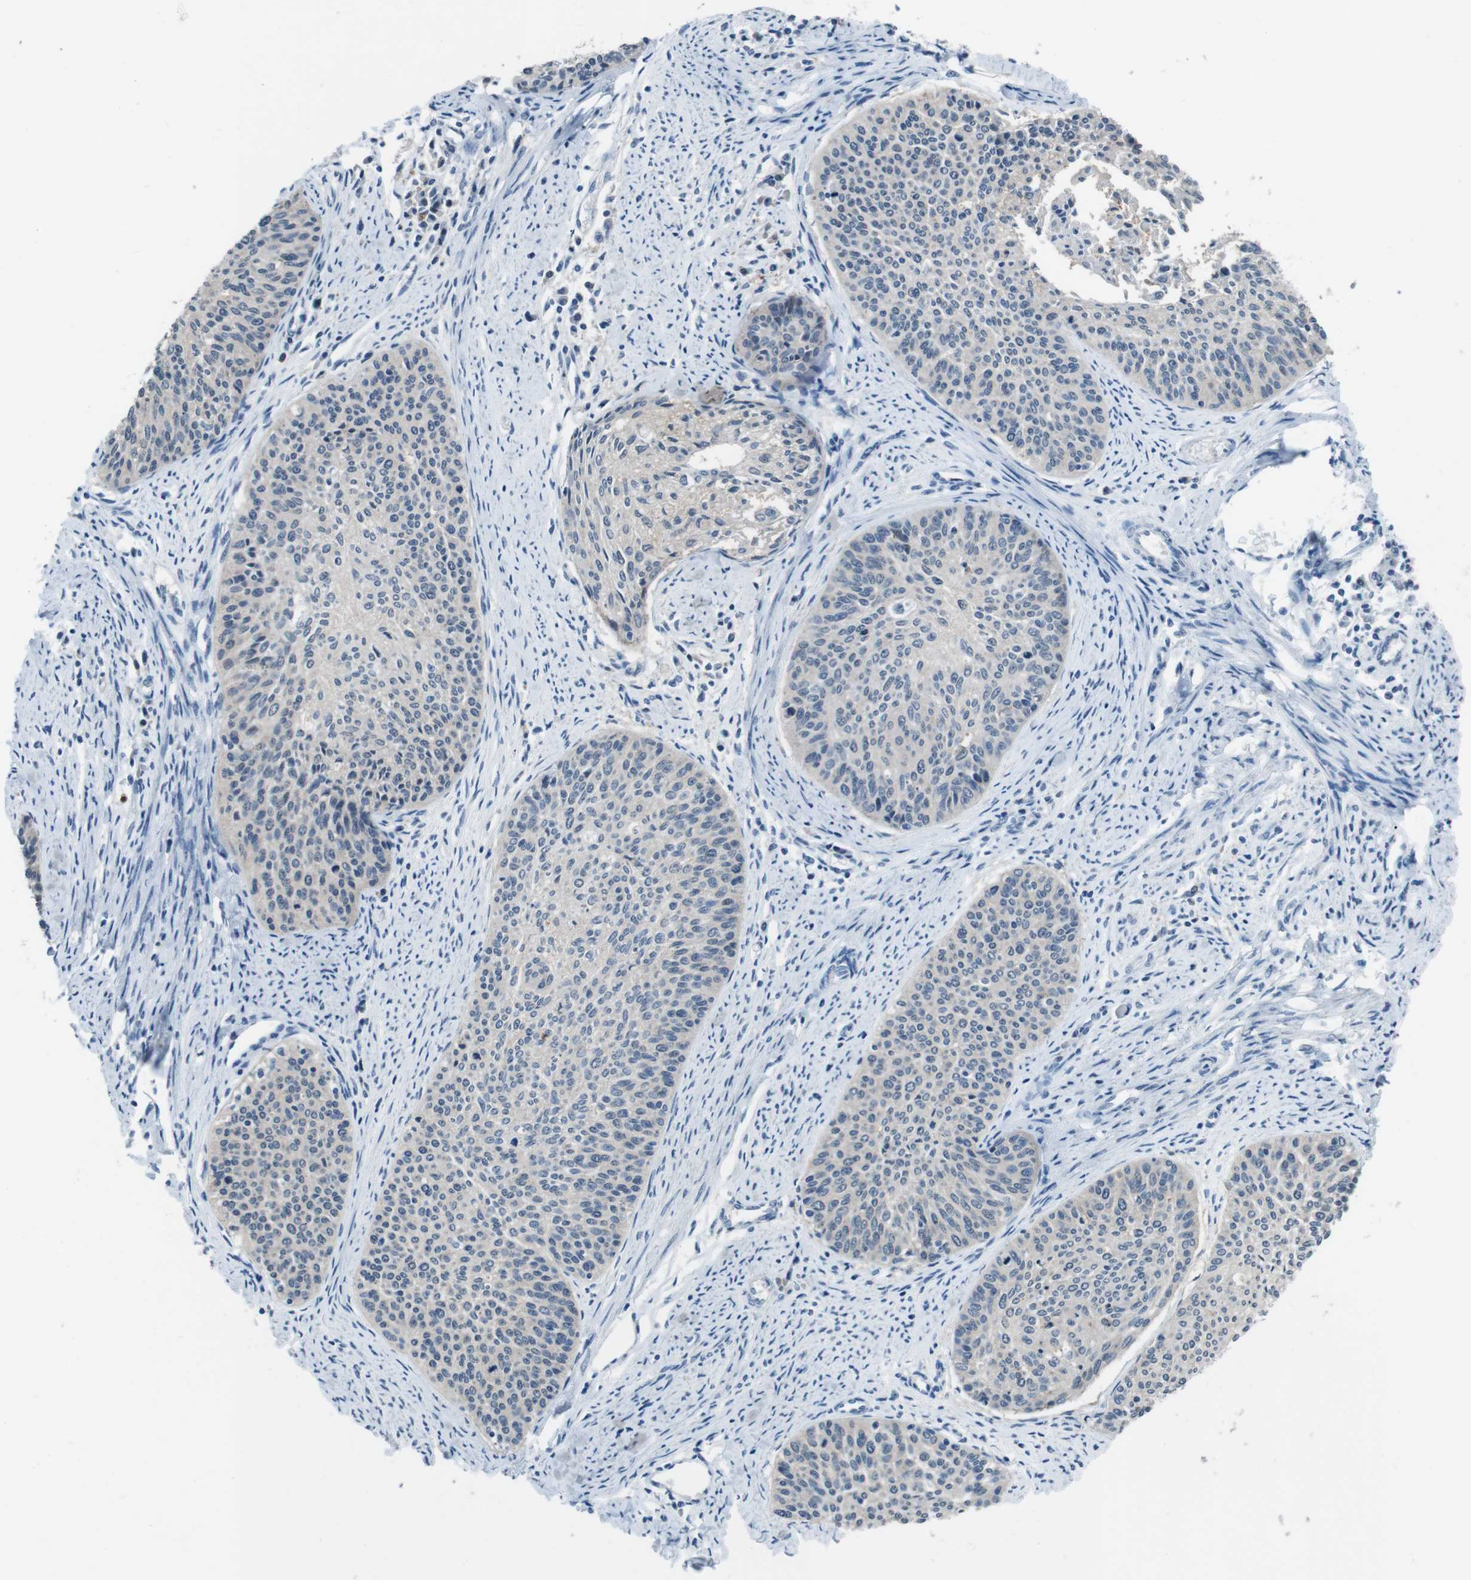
{"staining": {"intensity": "negative", "quantity": "none", "location": "none"}, "tissue": "cervical cancer", "cell_type": "Tumor cells", "image_type": "cancer", "snomed": [{"axis": "morphology", "description": "Squamous cell carcinoma, NOS"}, {"axis": "topography", "description": "Cervix"}], "caption": "Immunohistochemistry (IHC) of cervical squamous cell carcinoma demonstrates no staining in tumor cells.", "gene": "LRP5", "patient": {"sex": "female", "age": 55}}